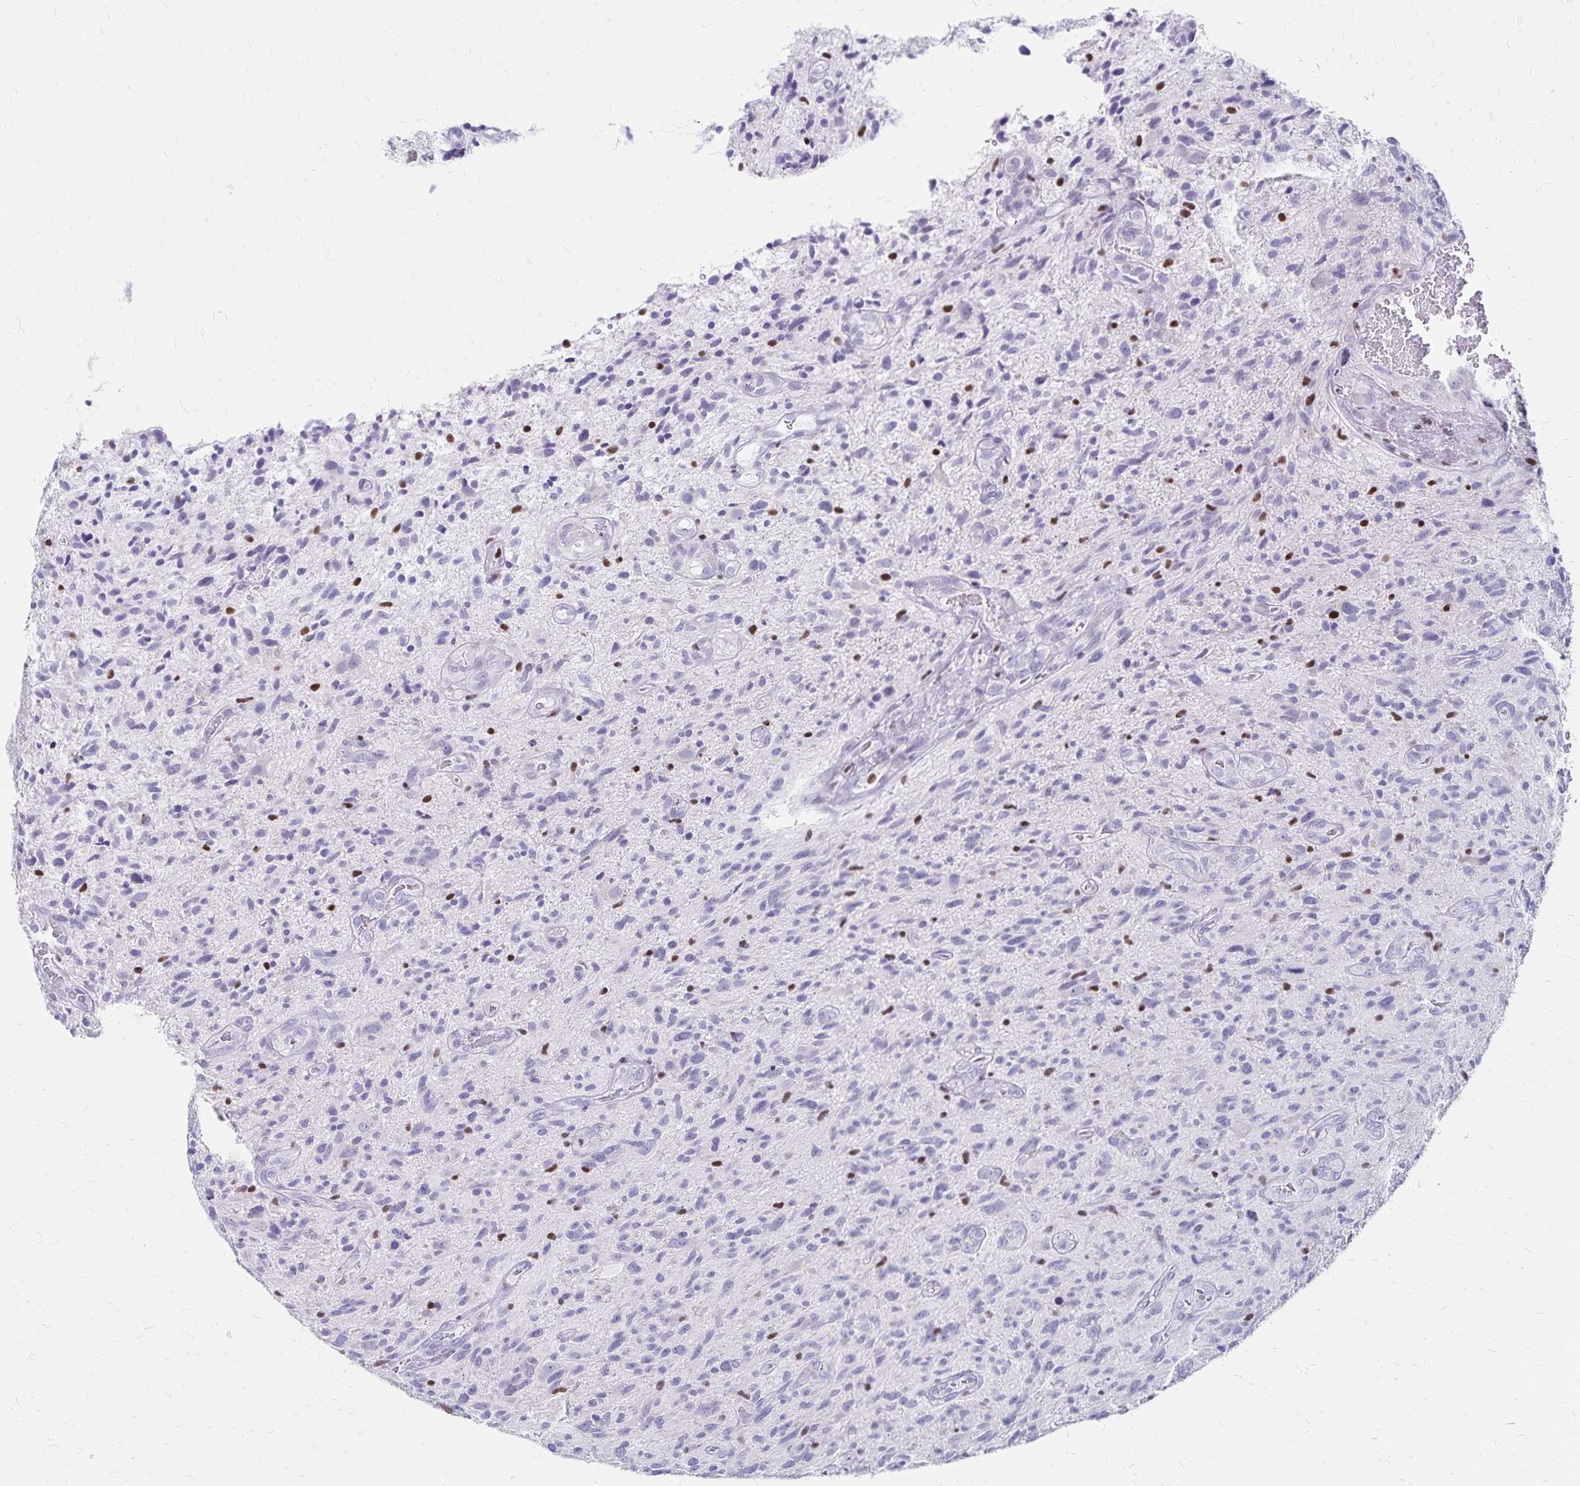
{"staining": {"intensity": "negative", "quantity": "none", "location": "none"}, "tissue": "glioma", "cell_type": "Tumor cells", "image_type": "cancer", "snomed": [{"axis": "morphology", "description": "Glioma, malignant, High grade"}, {"axis": "topography", "description": "Brain"}], "caption": "DAB (3,3'-diaminobenzidine) immunohistochemical staining of malignant glioma (high-grade) shows no significant staining in tumor cells.", "gene": "IKZF1", "patient": {"sex": "male", "age": 75}}